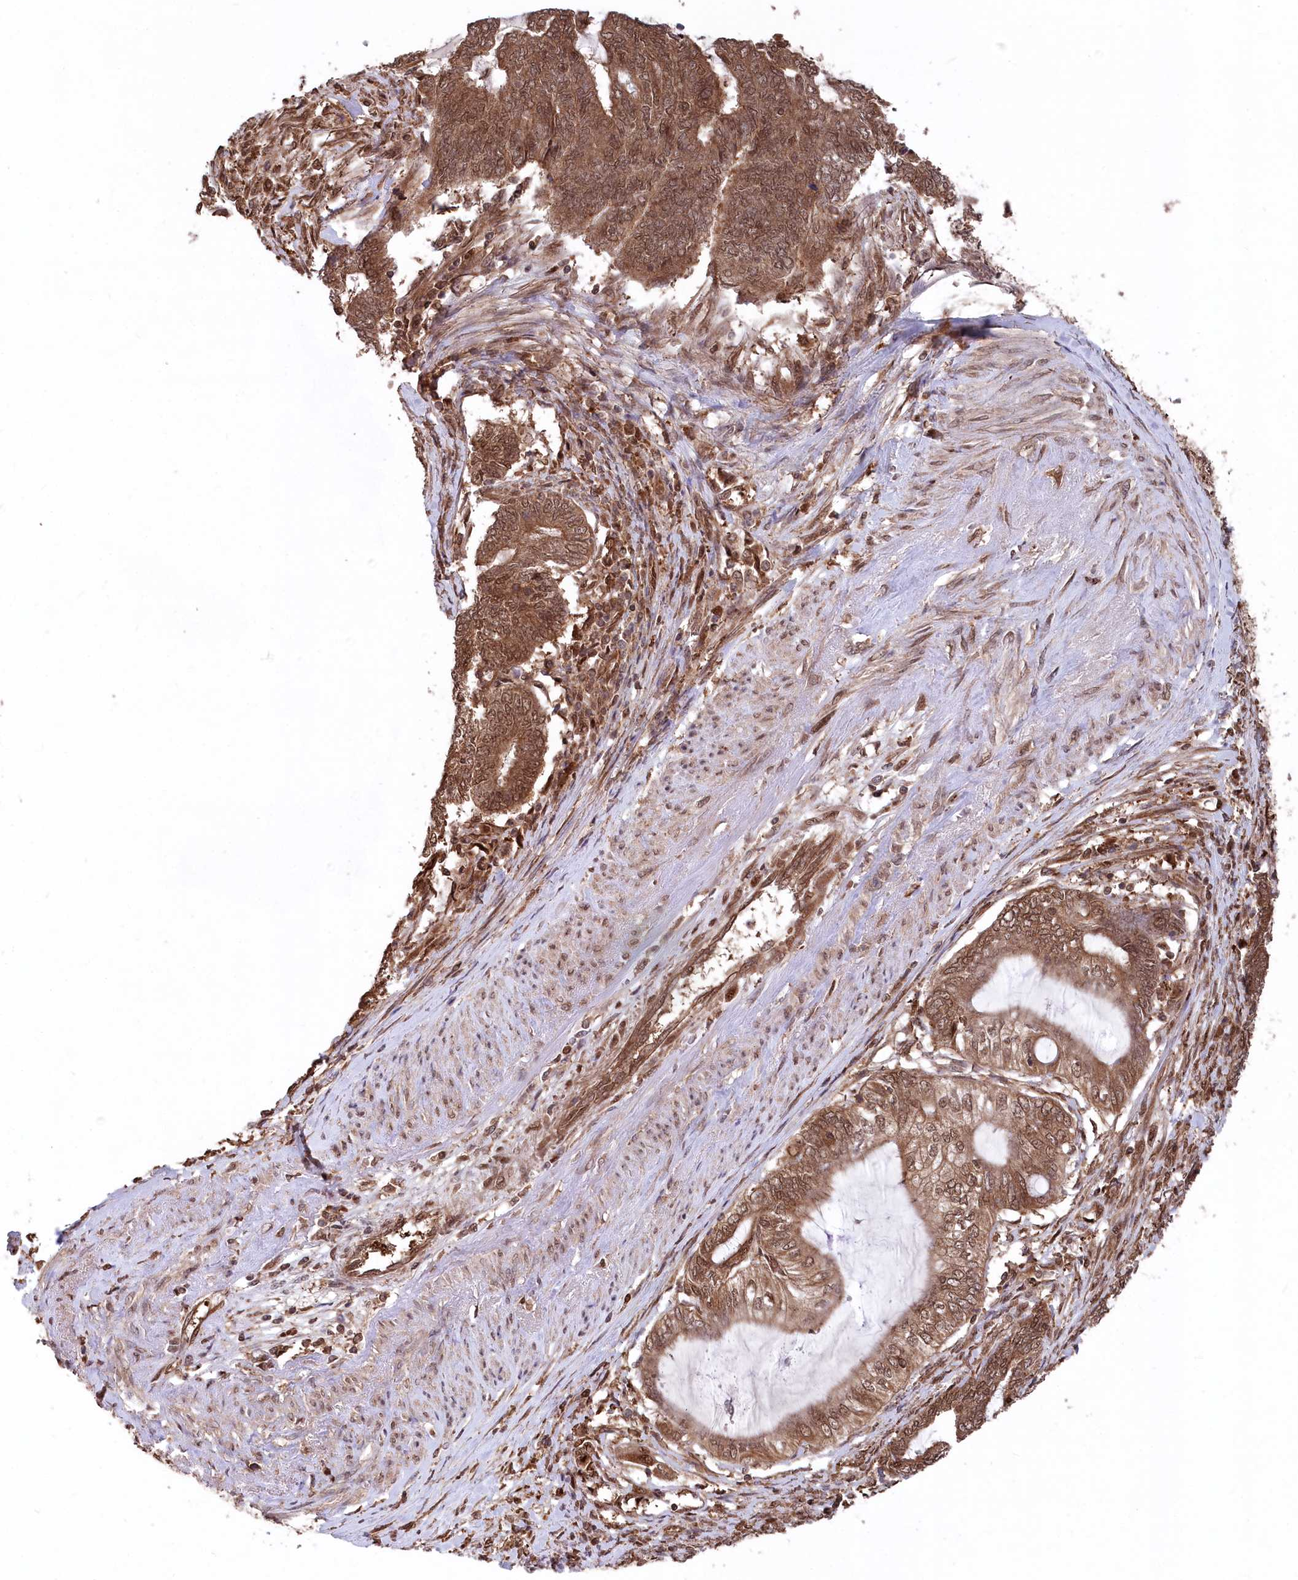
{"staining": {"intensity": "strong", "quantity": ">75%", "location": "cytoplasmic/membranous,nuclear"}, "tissue": "endometrial cancer", "cell_type": "Tumor cells", "image_type": "cancer", "snomed": [{"axis": "morphology", "description": "Adenocarcinoma, NOS"}, {"axis": "topography", "description": "Uterus"}, {"axis": "topography", "description": "Endometrium"}], "caption": "Protein expression analysis of human endometrial cancer reveals strong cytoplasmic/membranous and nuclear positivity in approximately >75% of tumor cells. (brown staining indicates protein expression, while blue staining denotes nuclei).", "gene": "PSMA1", "patient": {"sex": "female", "age": 70}}